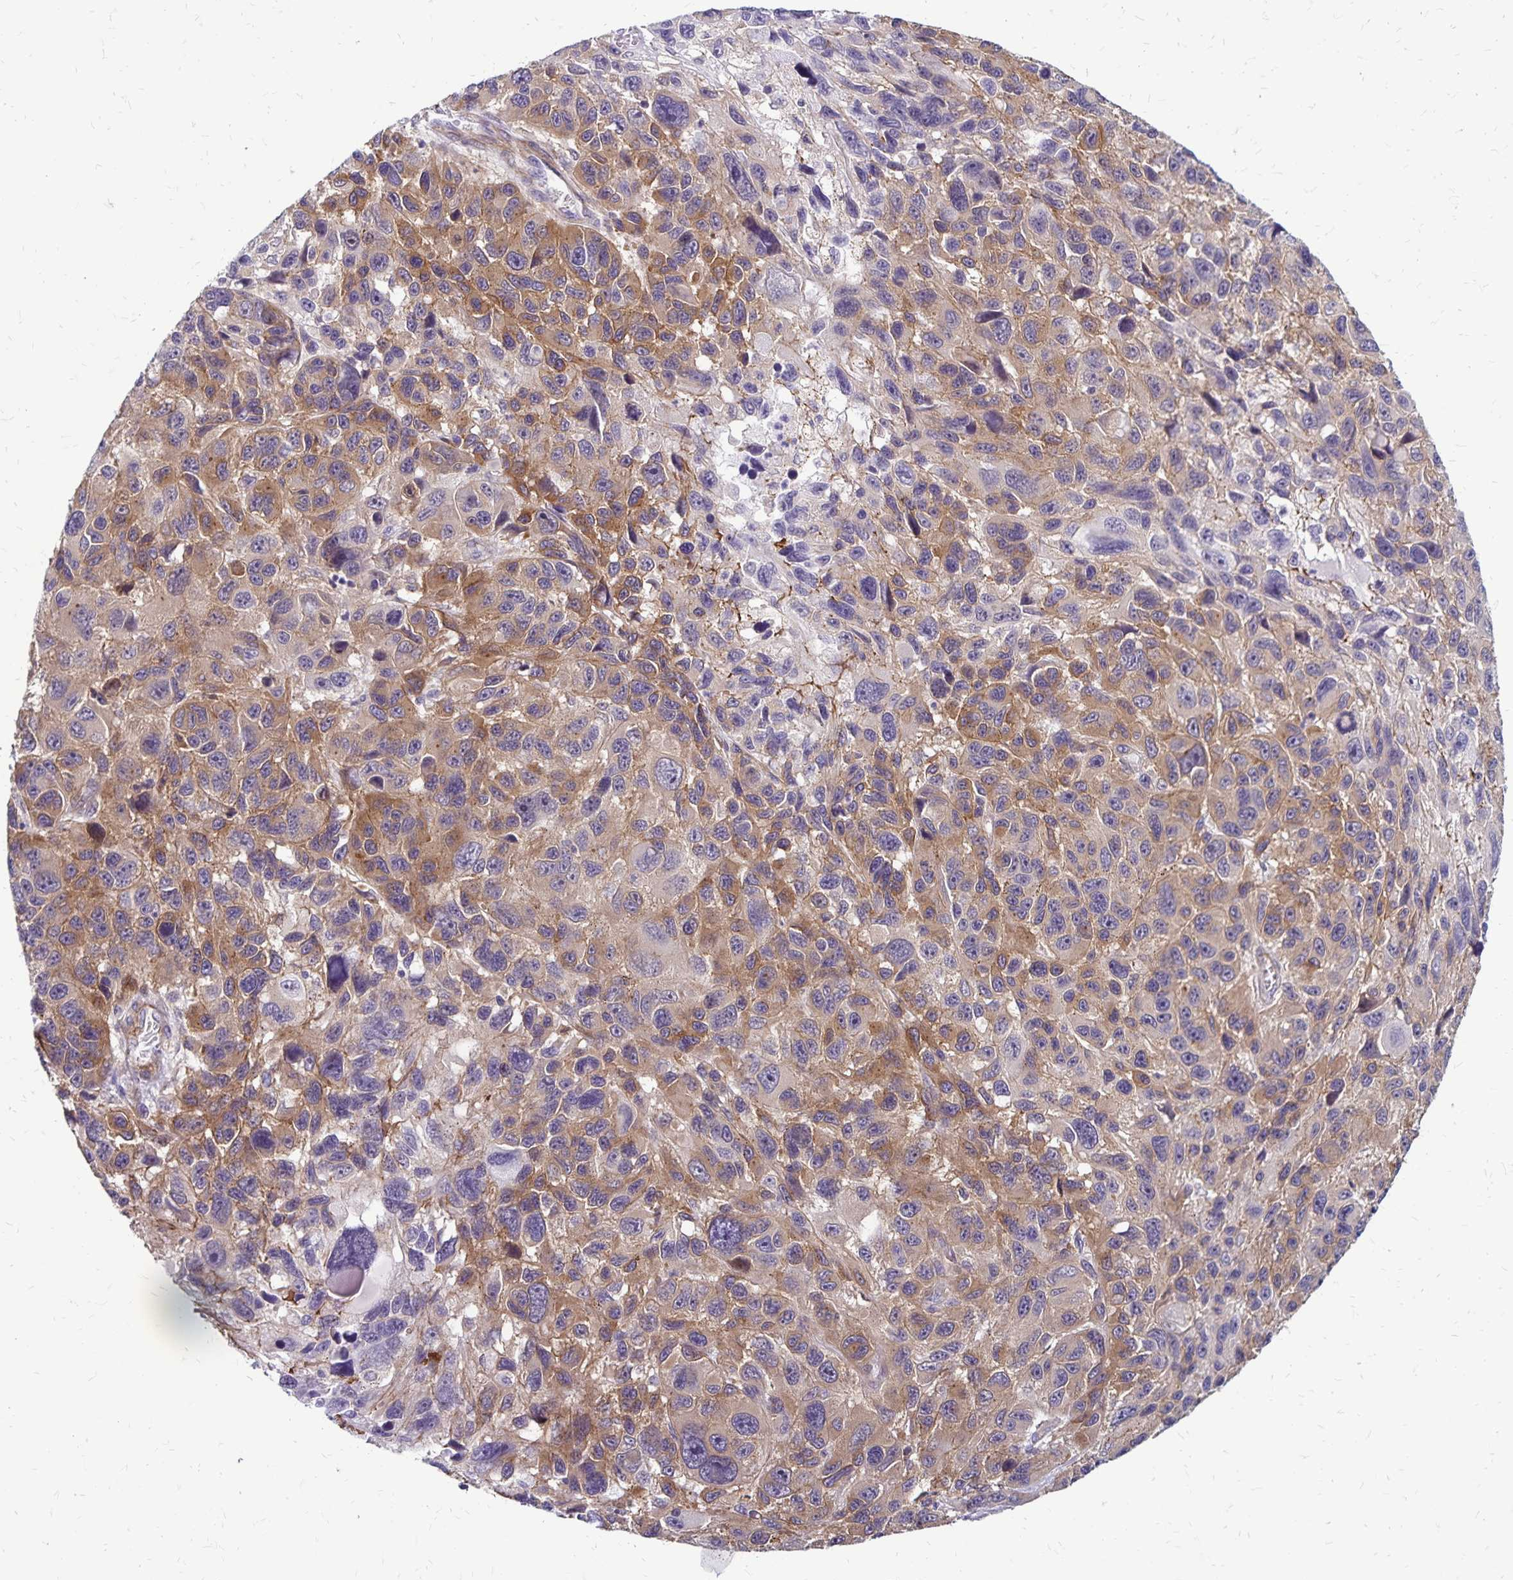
{"staining": {"intensity": "moderate", "quantity": ">75%", "location": "cytoplasmic/membranous"}, "tissue": "melanoma", "cell_type": "Tumor cells", "image_type": "cancer", "snomed": [{"axis": "morphology", "description": "Malignant melanoma, NOS"}, {"axis": "topography", "description": "Skin"}], "caption": "Moderate cytoplasmic/membranous staining for a protein is present in approximately >75% of tumor cells of melanoma using immunohistochemistry.", "gene": "TNS3", "patient": {"sex": "male", "age": 53}}